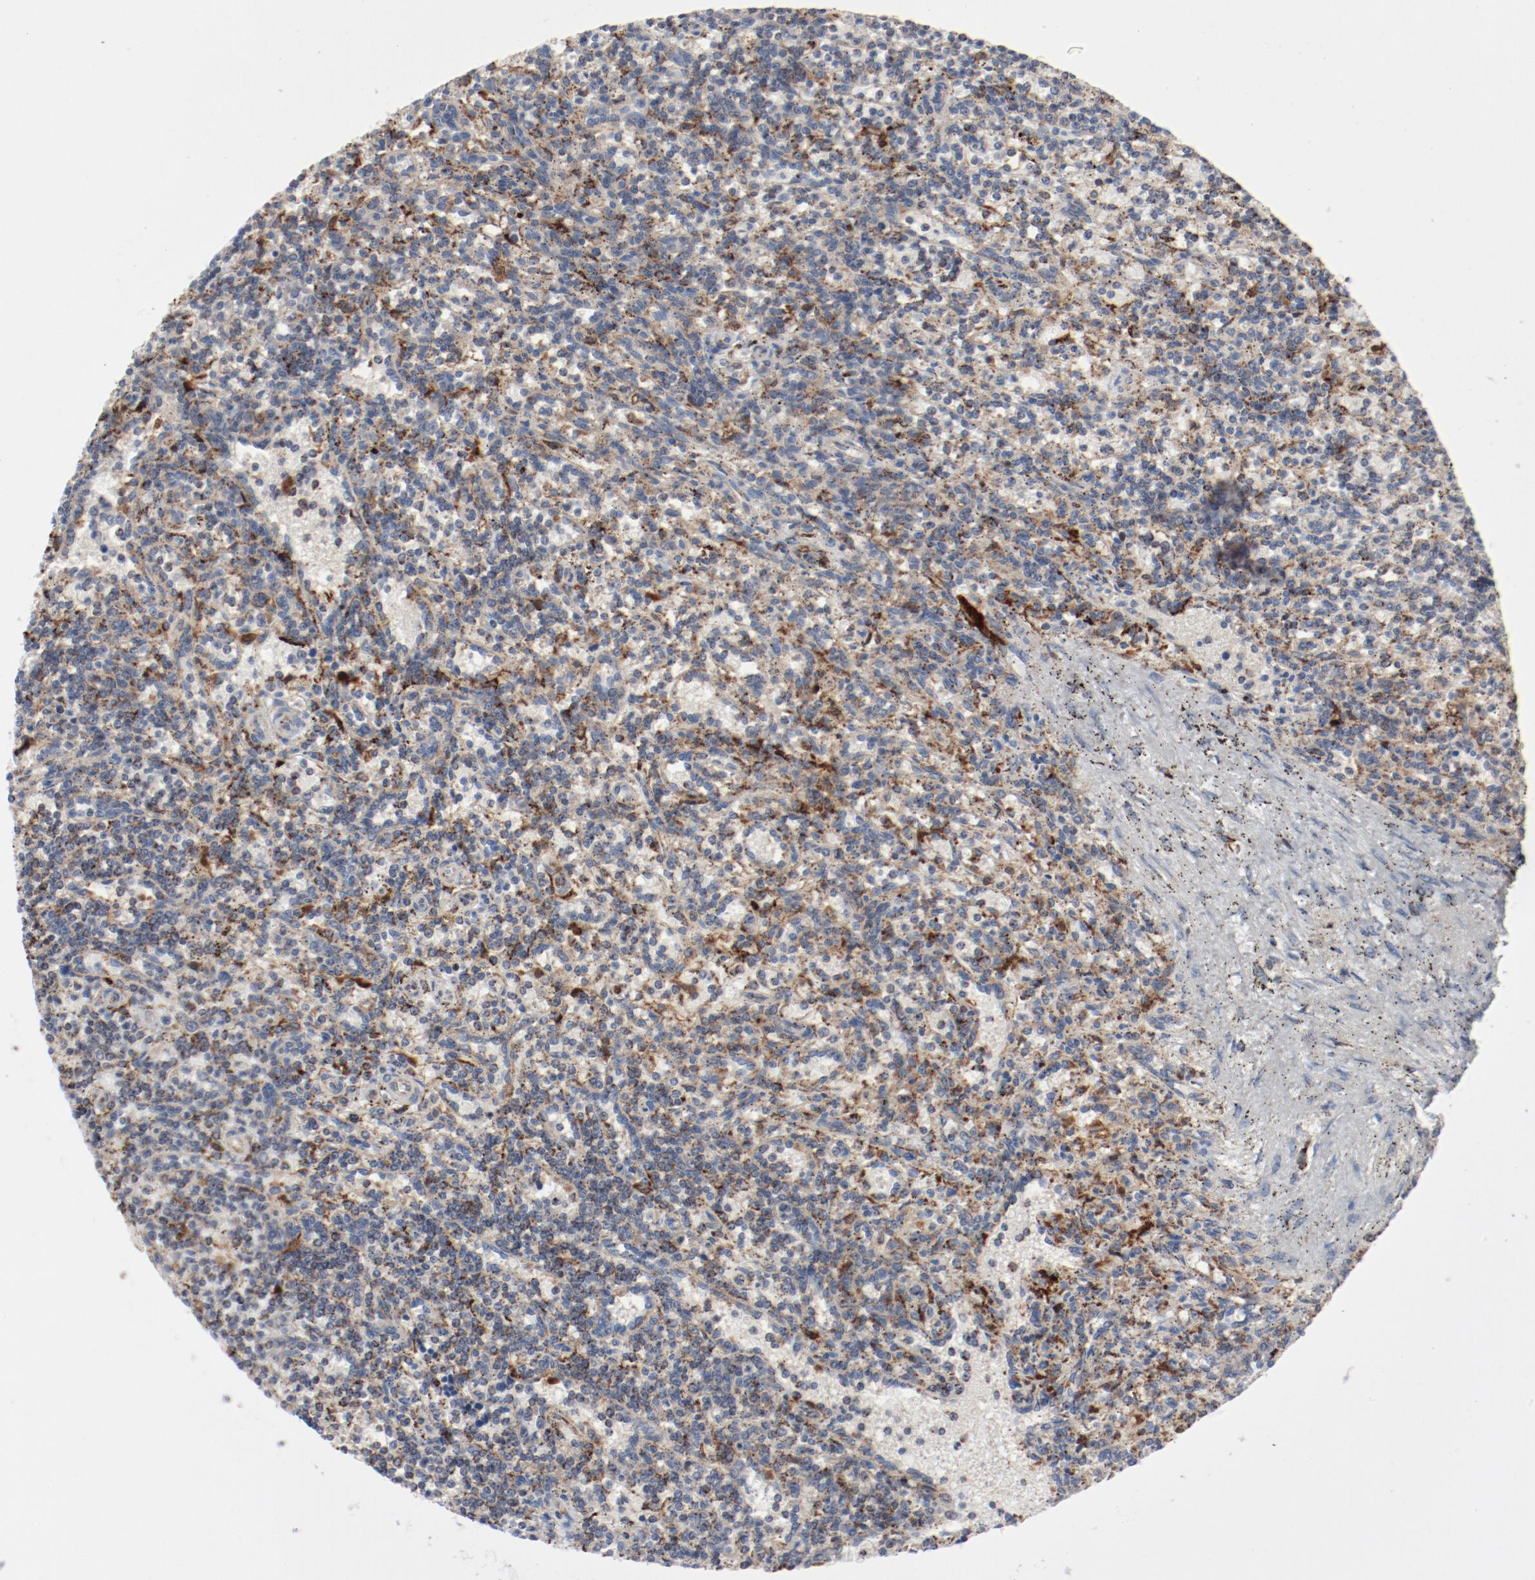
{"staining": {"intensity": "moderate", "quantity": ">75%", "location": "cytoplasmic/membranous"}, "tissue": "lymphoma", "cell_type": "Tumor cells", "image_type": "cancer", "snomed": [{"axis": "morphology", "description": "Malignant lymphoma, non-Hodgkin's type, Low grade"}, {"axis": "topography", "description": "Spleen"}], "caption": "The immunohistochemical stain labels moderate cytoplasmic/membranous positivity in tumor cells of low-grade malignant lymphoma, non-Hodgkin's type tissue. The staining is performed using DAB brown chromogen to label protein expression. The nuclei are counter-stained blue using hematoxylin.", "gene": "SETD3", "patient": {"sex": "male", "age": 73}}